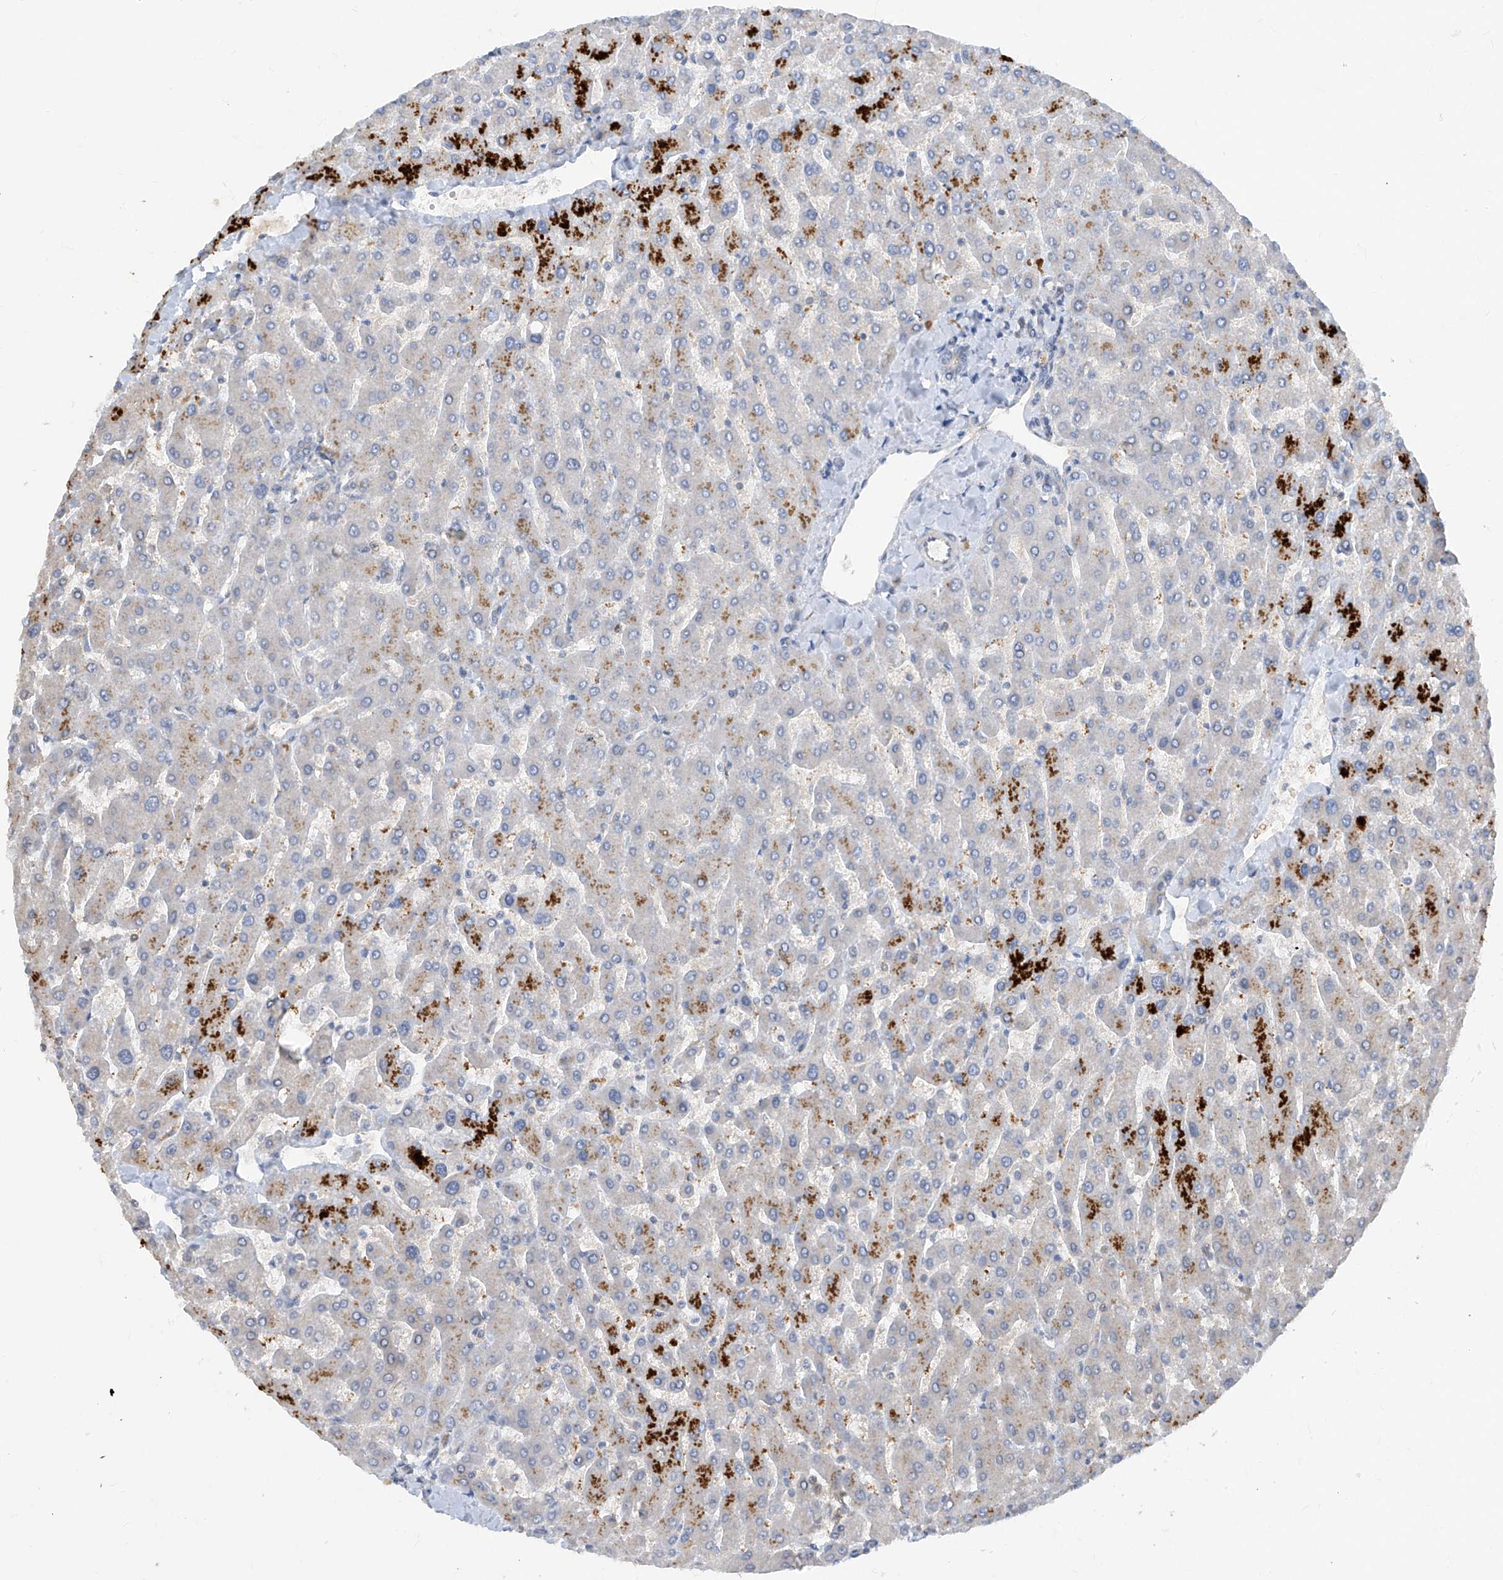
{"staining": {"intensity": "negative", "quantity": "none", "location": "none"}, "tissue": "liver", "cell_type": "Cholangiocytes", "image_type": "normal", "snomed": [{"axis": "morphology", "description": "Normal tissue, NOS"}, {"axis": "topography", "description": "Liver"}], "caption": "IHC photomicrograph of normal human liver stained for a protein (brown), which displays no staining in cholangiocytes. (DAB immunohistochemistry visualized using brightfield microscopy, high magnification).", "gene": "ZNF358", "patient": {"sex": "male", "age": 55}}